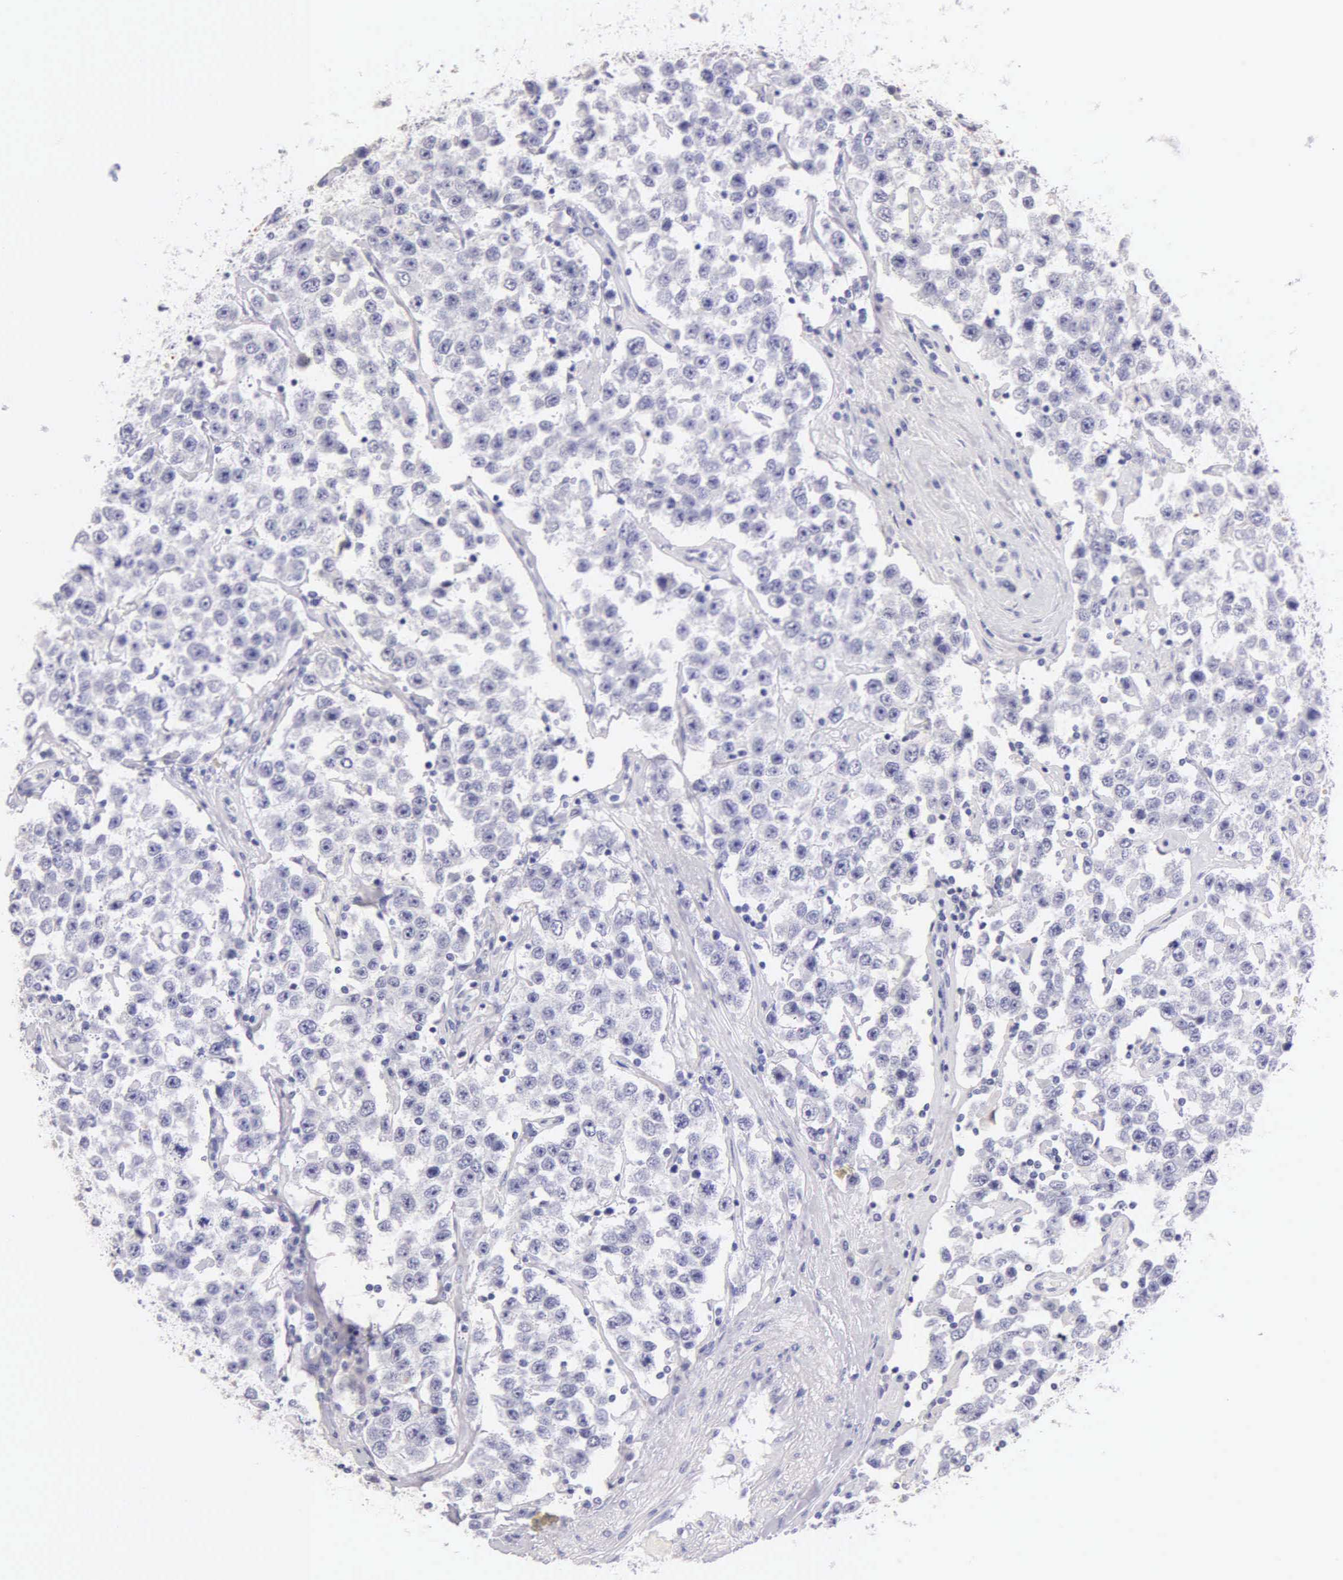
{"staining": {"intensity": "negative", "quantity": "none", "location": "none"}, "tissue": "testis cancer", "cell_type": "Tumor cells", "image_type": "cancer", "snomed": [{"axis": "morphology", "description": "Seminoma, NOS"}, {"axis": "topography", "description": "Testis"}], "caption": "The histopathology image shows no significant expression in tumor cells of testis seminoma.", "gene": "KRT17", "patient": {"sex": "male", "age": 52}}